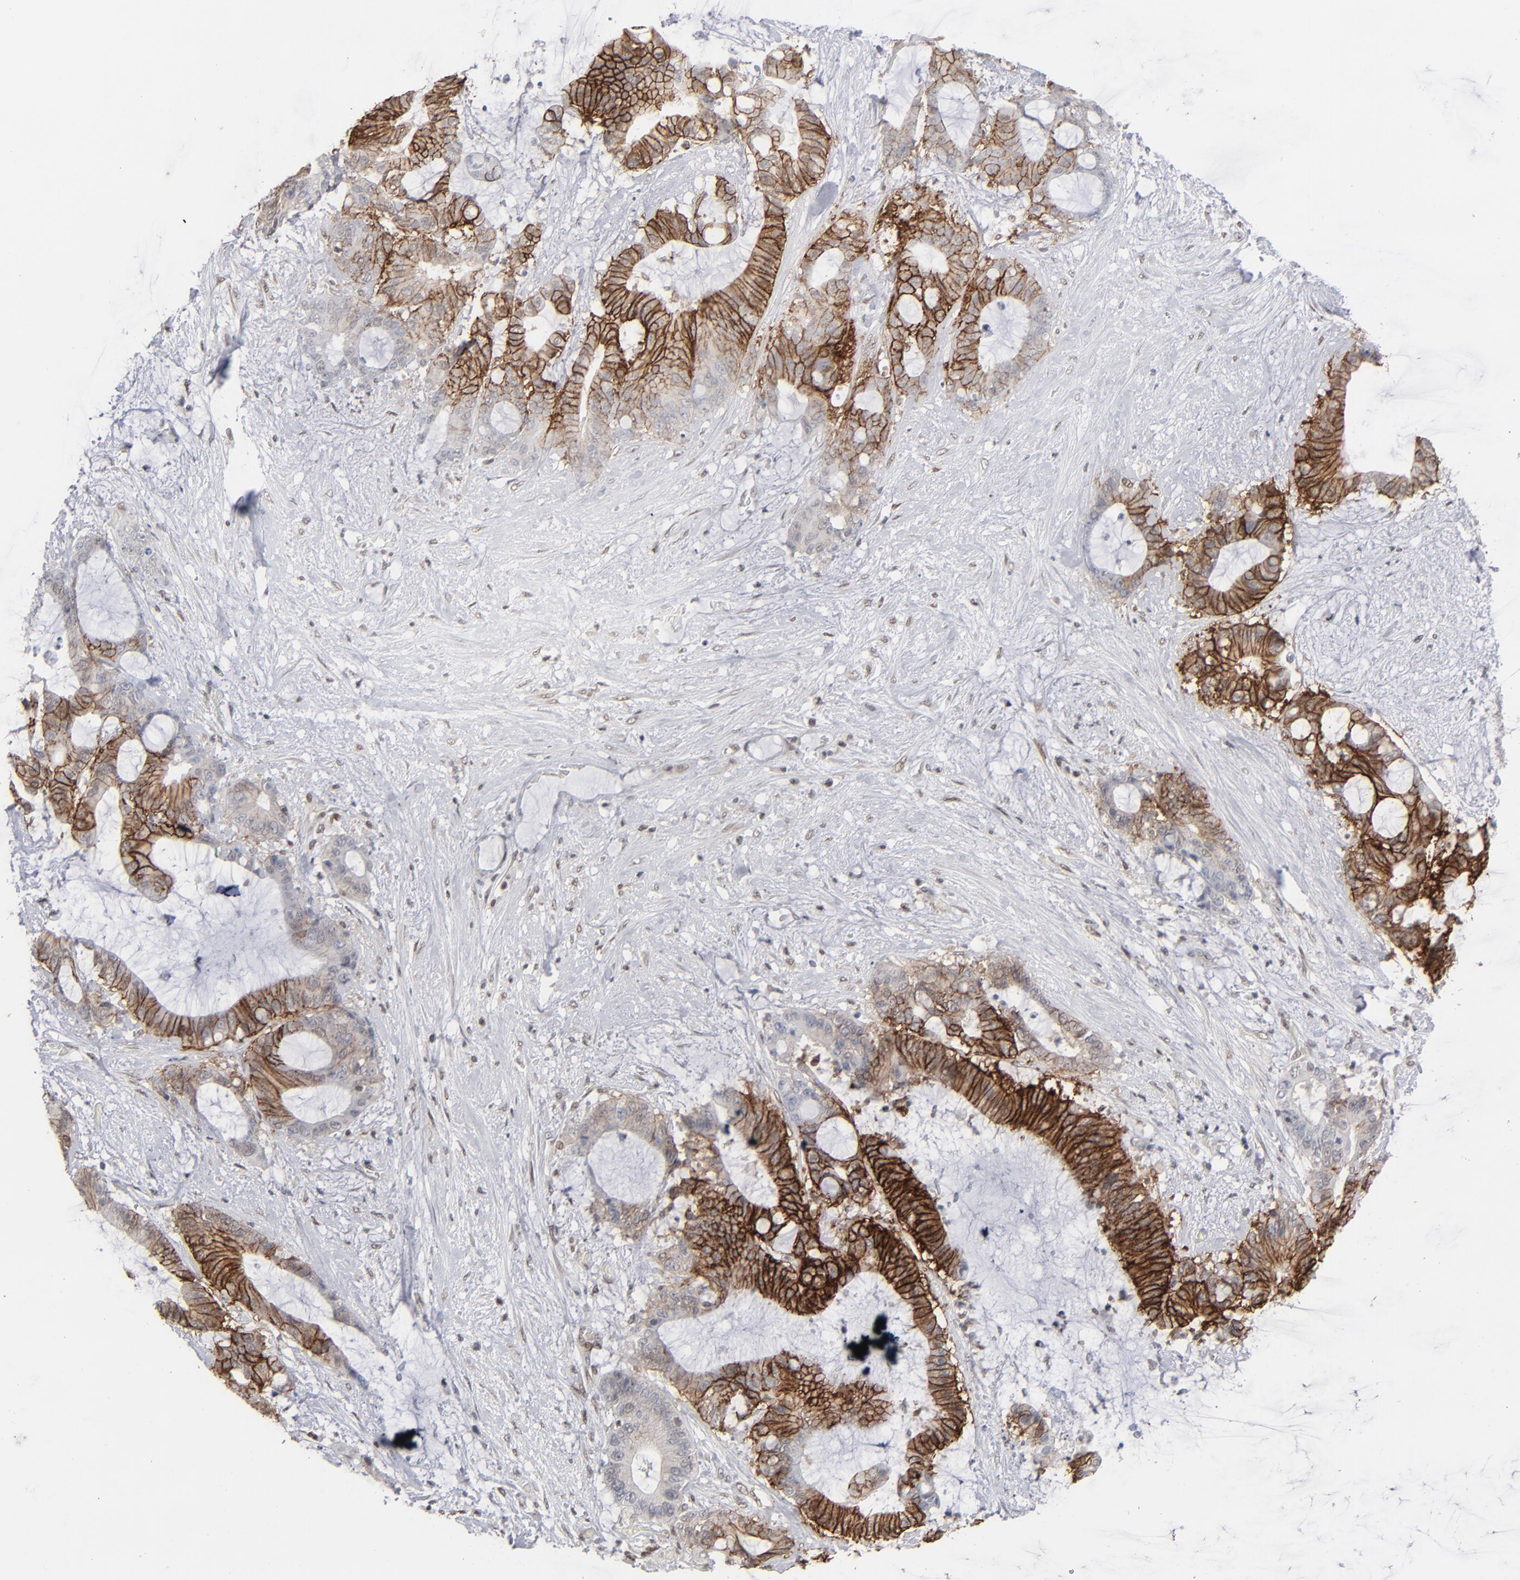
{"staining": {"intensity": "strong", "quantity": ">75%", "location": "cytoplasmic/membranous"}, "tissue": "liver cancer", "cell_type": "Tumor cells", "image_type": "cancer", "snomed": [{"axis": "morphology", "description": "Cholangiocarcinoma"}, {"axis": "topography", "description": "Liver"}], "caption": "DAB immunohistochemical staining of human cholangiocarcinoma (liver) displays strong cytoplasmic/membranous protein staining in about >75% of tumor cells.", "gene": "IRF9", "patient": {"sex": "female", "age": 73}}